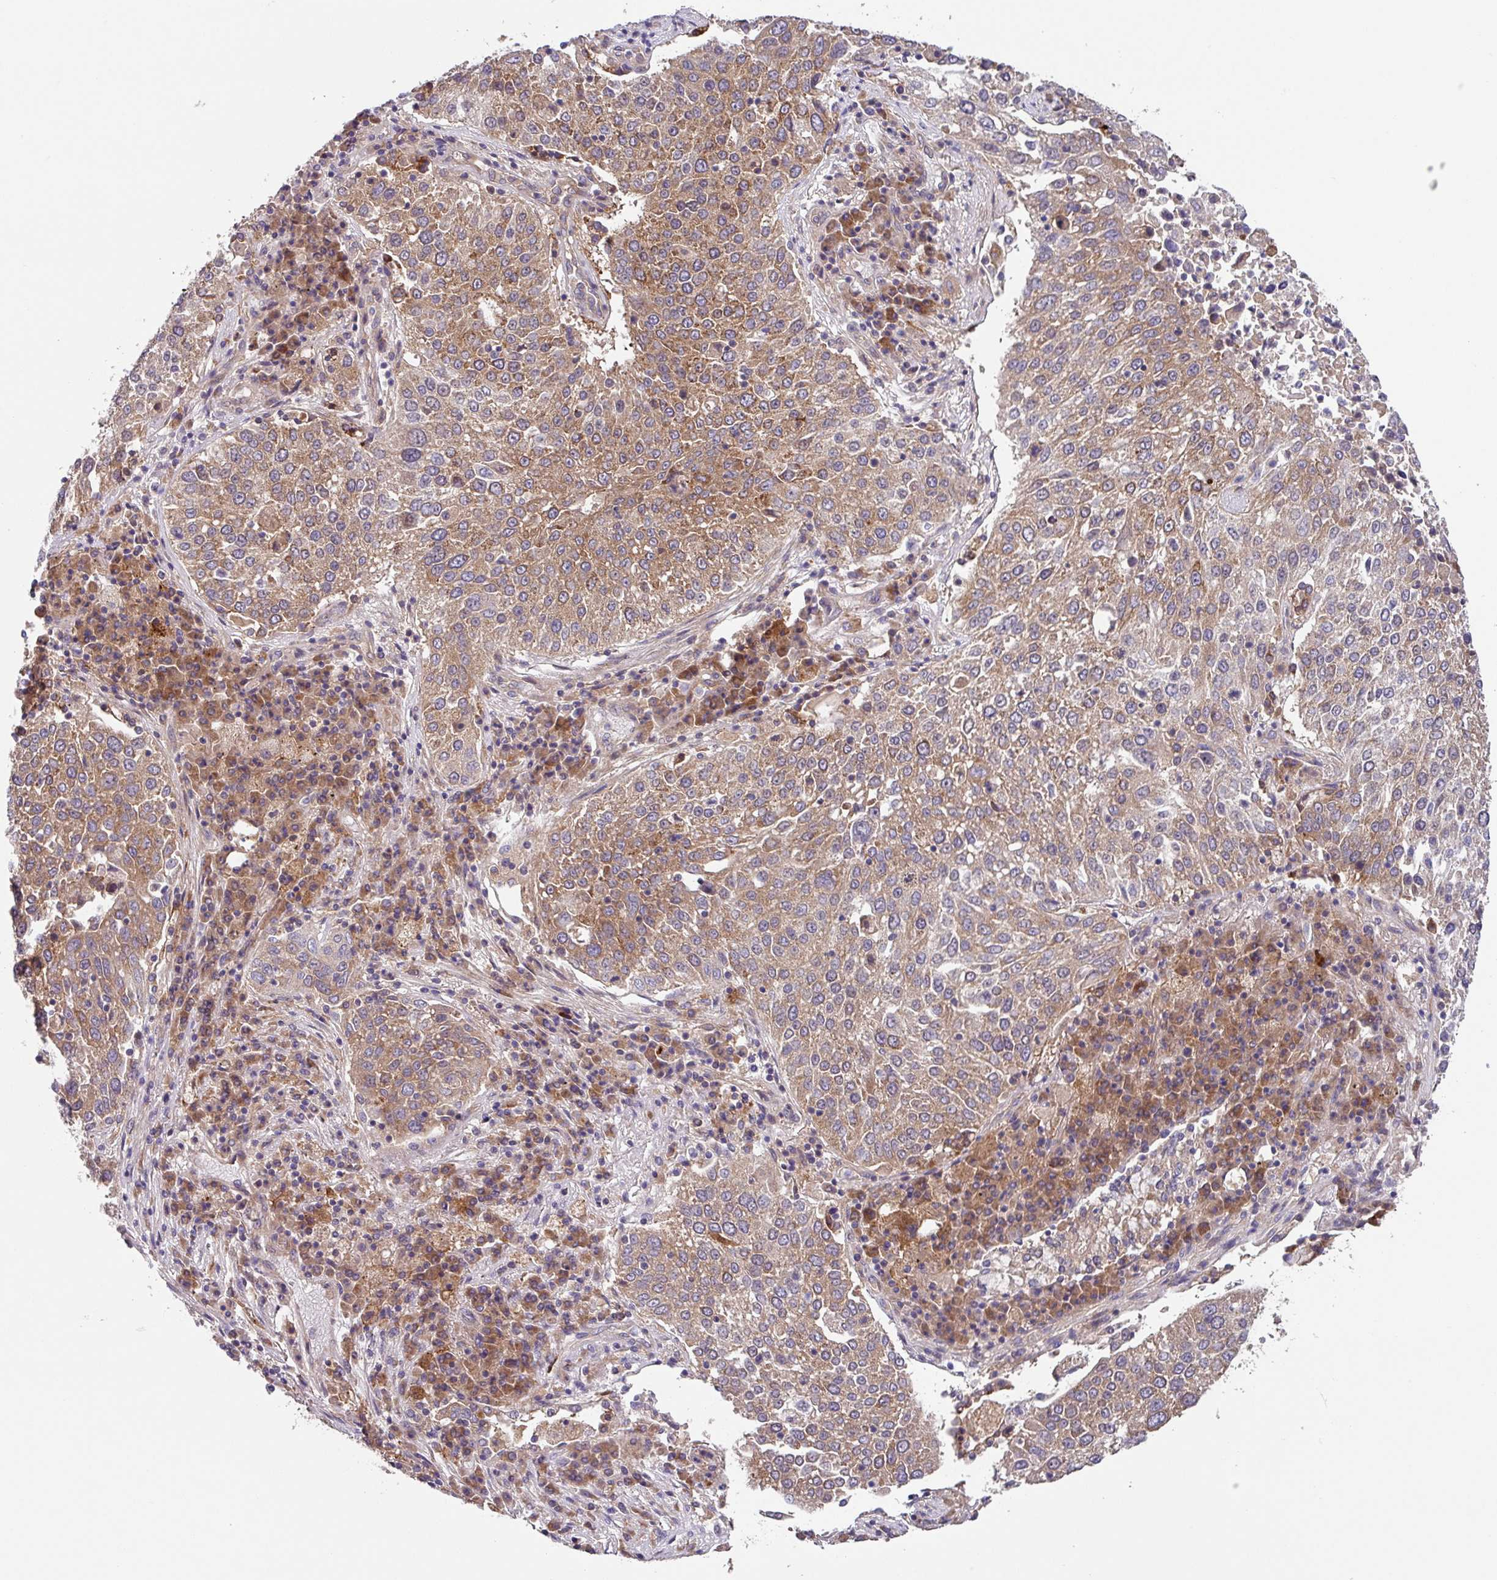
{"staining": {"intensity": "moderate", "quantity": ">75%", "location": "cytoplasmic/membranous"}, "tissue": "lung cancer", "cell_type": "Tumor cells", "image_type": "cancer", "snomed": [{"axis": "morphology", "description": "Squamous cell carcinoma, NOS"}, {"axis": "topography", "description": "Lung"}], "caption": "A micrograph of human squamous cell carcinoma (lung) stained for a protein shows moderate cytoplasmic/membranous brown staining in tumor cells. (DAB = brown stain, brightfield microscopy at high magnification).", "gene": "EIF4B", "patient": {"sex": "male", "age": 65}}